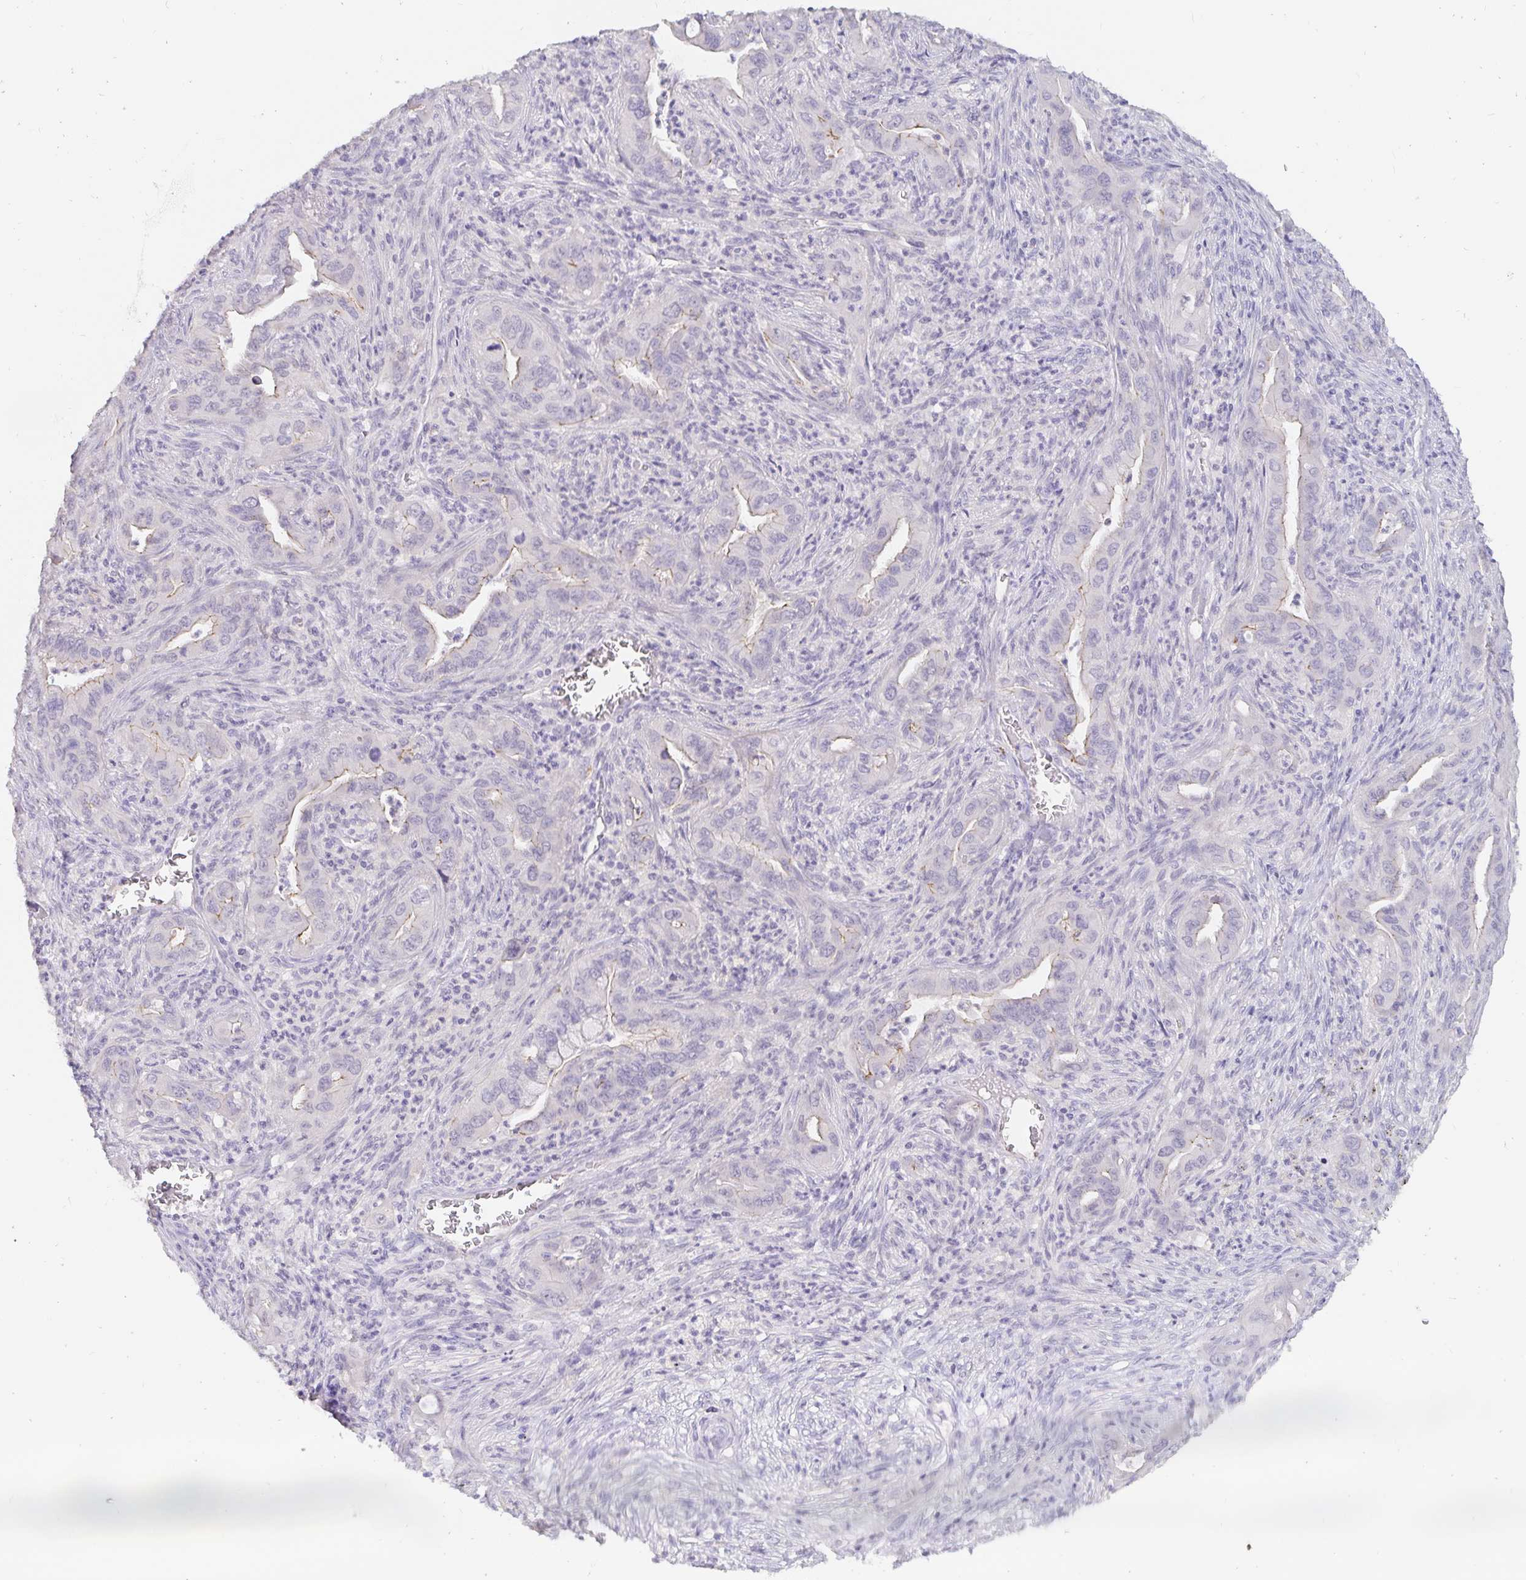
{"staining": {"intensity": "negative", "quantity": "none", "location": "none"}, "tissue": "lung cancer", "cell_type": "Tumor cells", "image_type": "cancer", "snomed": [{"axis": "morphology", "description": "Adenocarcinoma, NOS"}, {"axis": "topography", "description": "Lung"}], "caption": "DAB immunohistochemical staining of adenocarcinoma (lung) reveals no significant positivity in tumor cells.", "gene": "PDX1", "patient": {"sex": "male", "age": 65}}